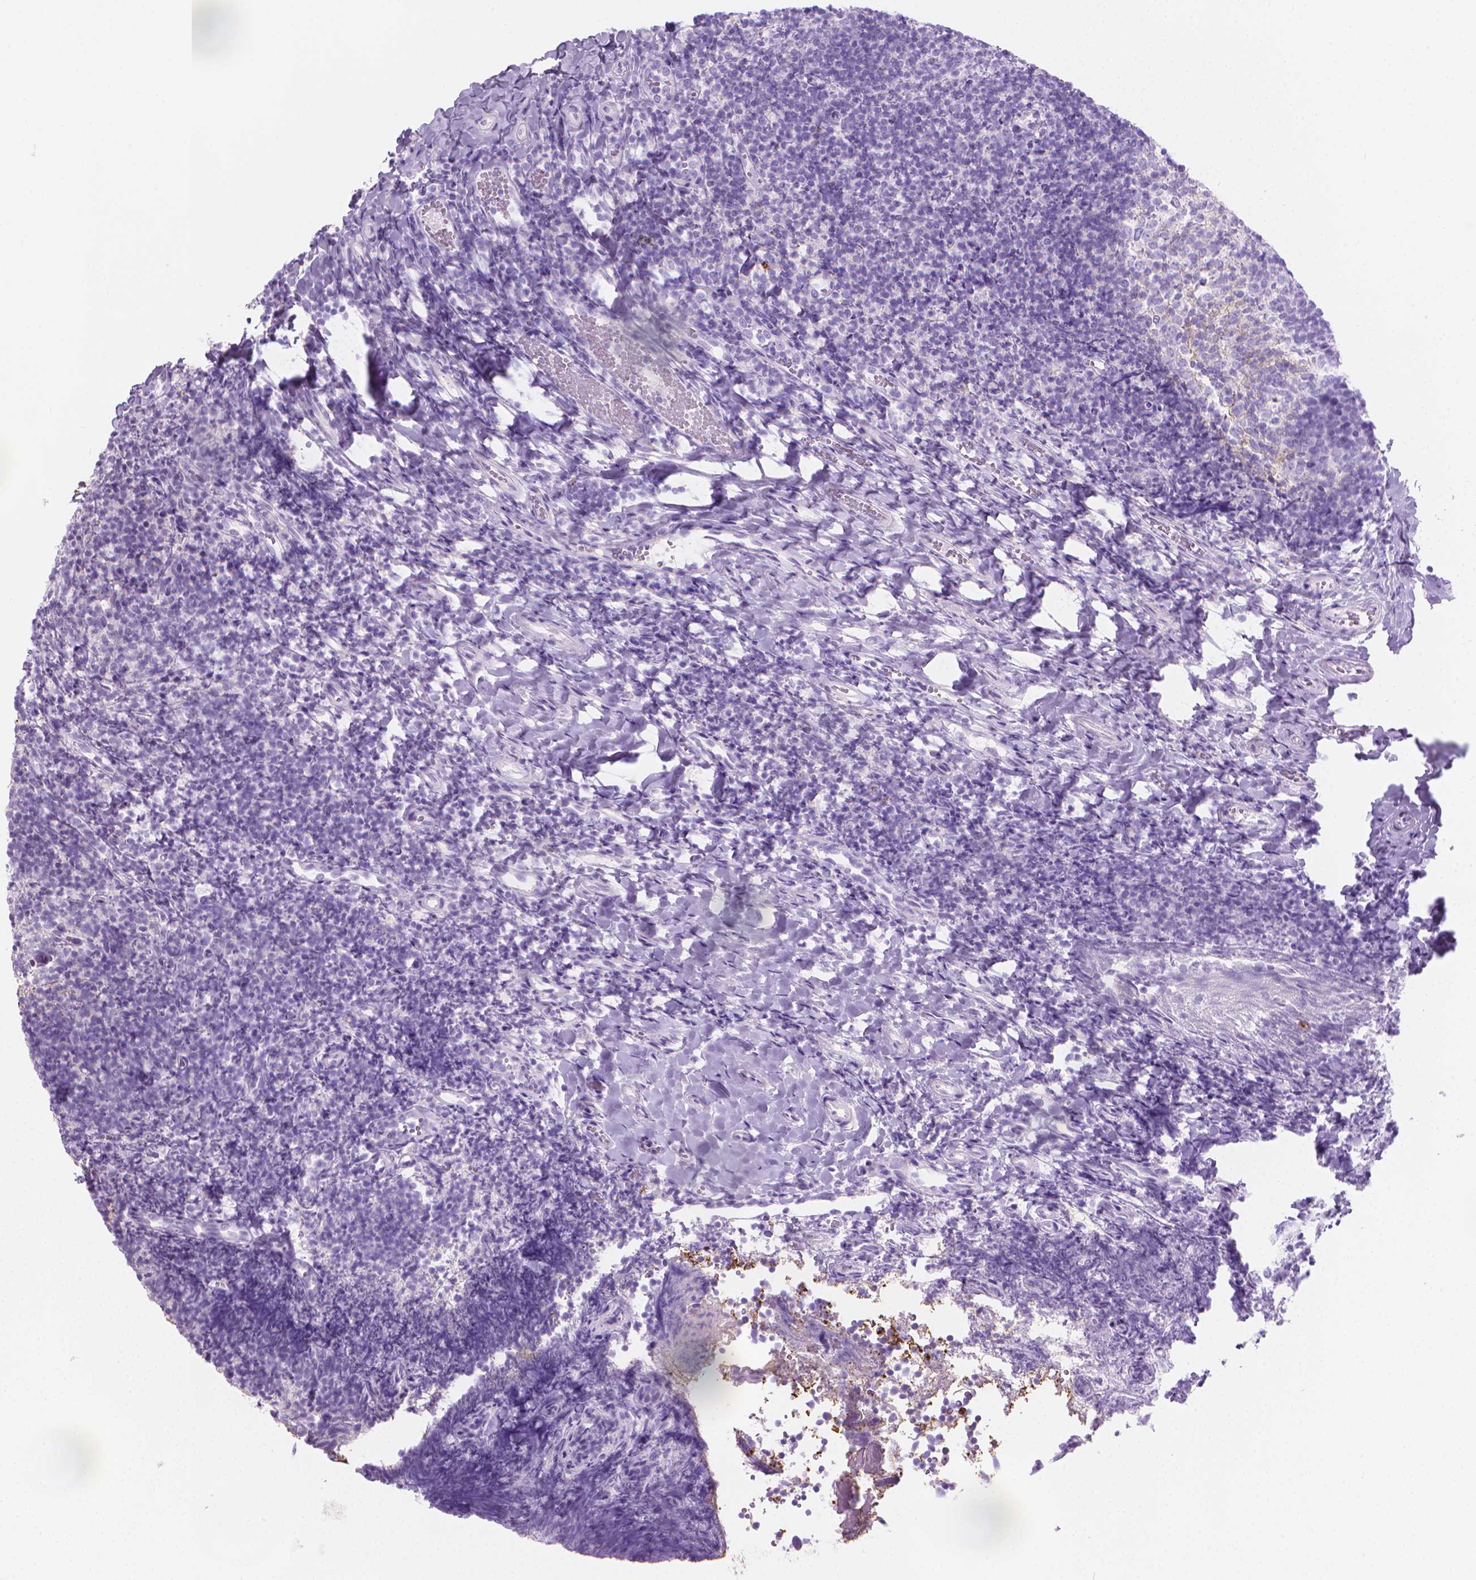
{"staining": {"intensity": "negative", "quantity": "none", "location": "none"}, "tissue": "tonsil", "cell_type": "Germinal center cells", "image_type": "normal", "snomed": [{"axis": "morphology", "description": "Normal tissue, NOS"}, {"axis": "topography", "description": "Tonsil"}], "caption": "Immunohistochemical staining of normal human tonsil displays no significant staining in germinal center cells. Nuclei are stained in blue.", "gene": "CFAP52", "patient": {"sex": "female", "age": 10}}